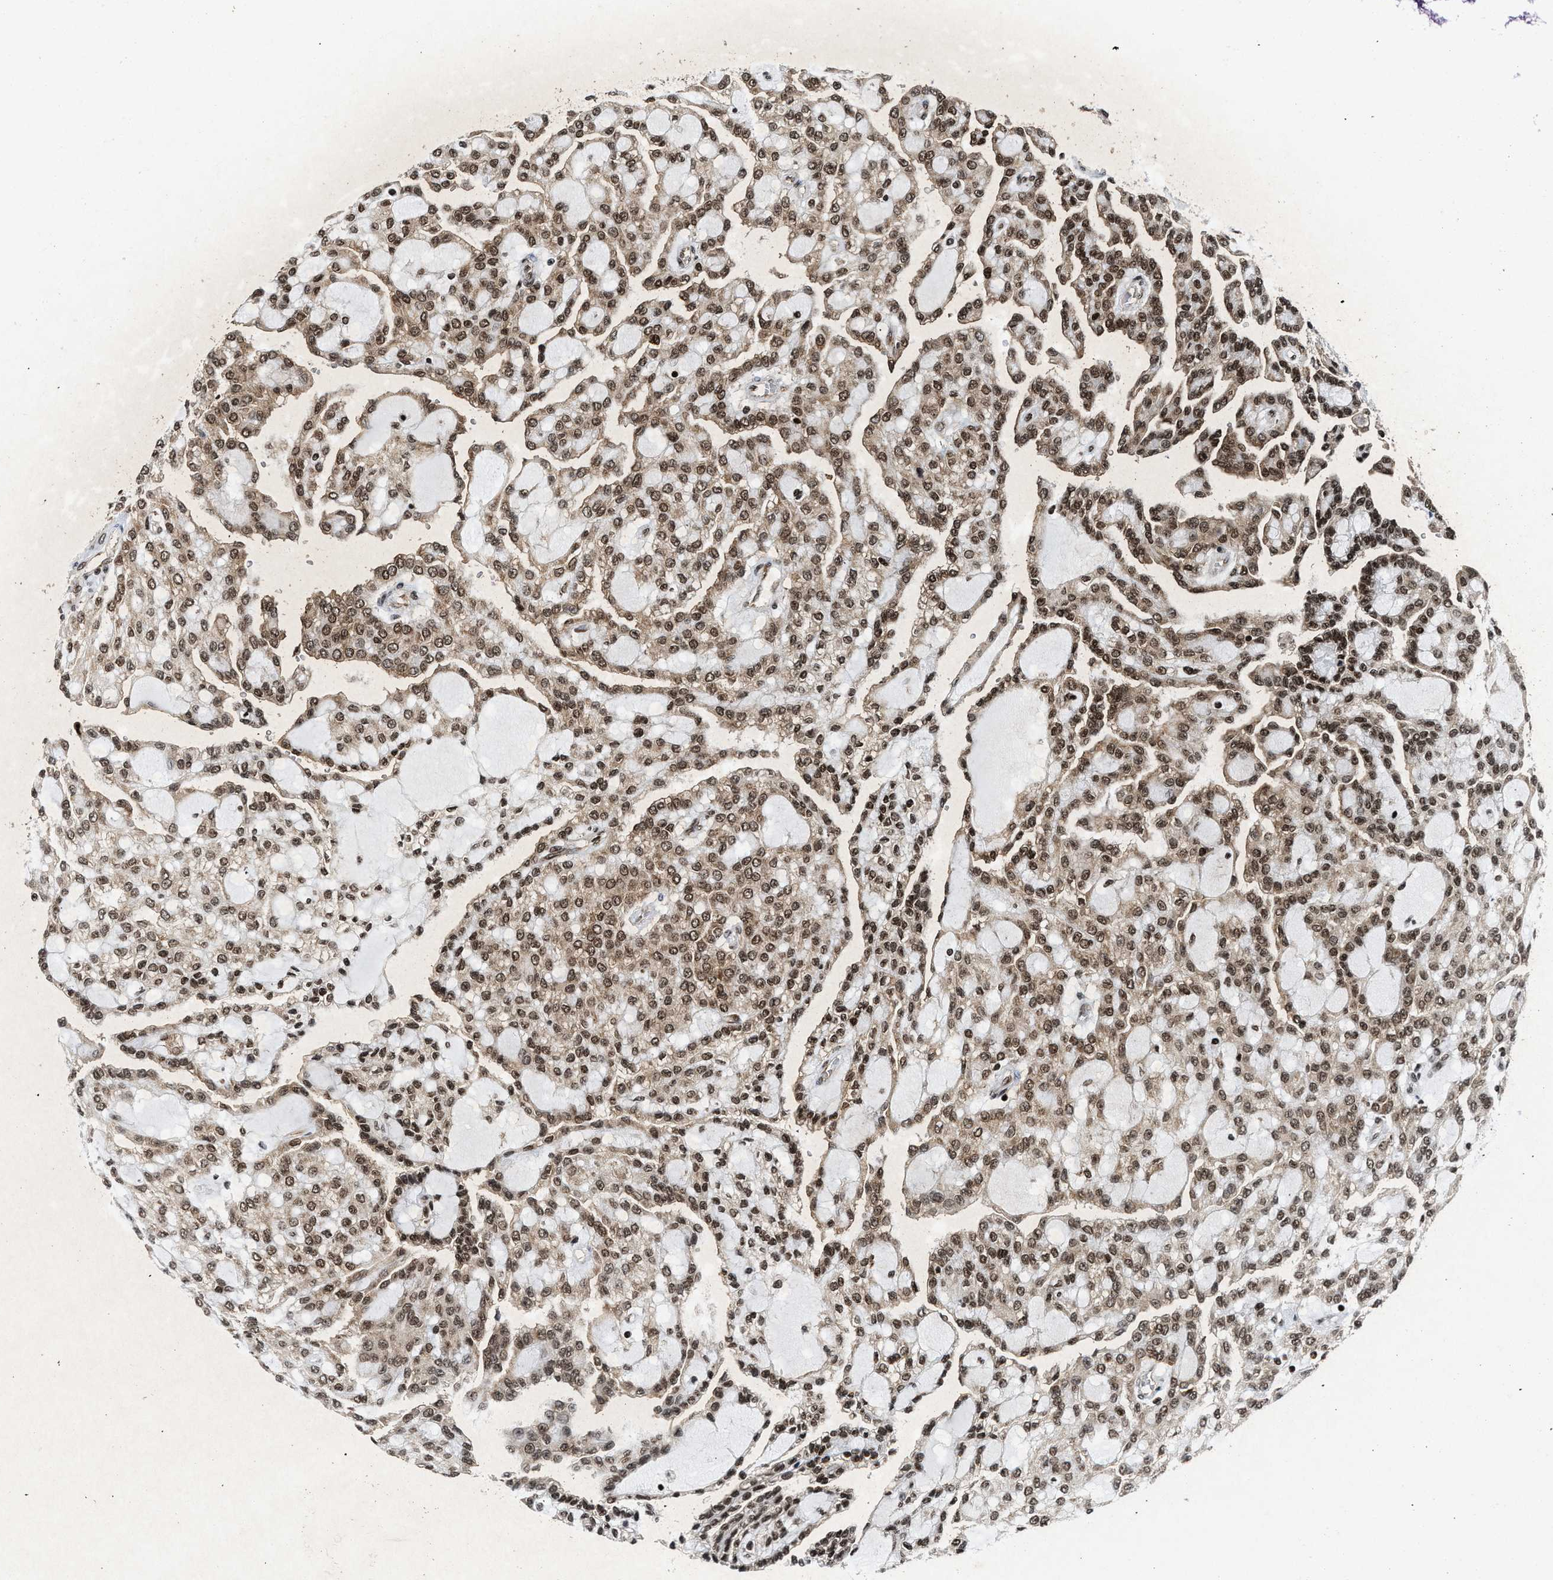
{"staining": {"intensity": "moderate", "quantity": ">75%", "location": "cytoplasmic/membranous,nuclear"}, "tissue": "renal cancer", "cell_type": "Tumor cells", "image_type": "cancer", "snomed": [{"axis": "morphology", "description": "Adenocarcinoma, NOS"}, {"axis": "topography", "description": "Kidney"}], "caption": "High-power microscopy captured an IHC histopathology image of renal adenocarcinoma, revealing moderate cytoplasmic/membranous and nuclear staining in approximately >75% of tumor cells. (Brightfield microscopy of DAB IHC at high magnification).", "gene": "ALYREF", "patient": {"sex": "male", "age": 63}}